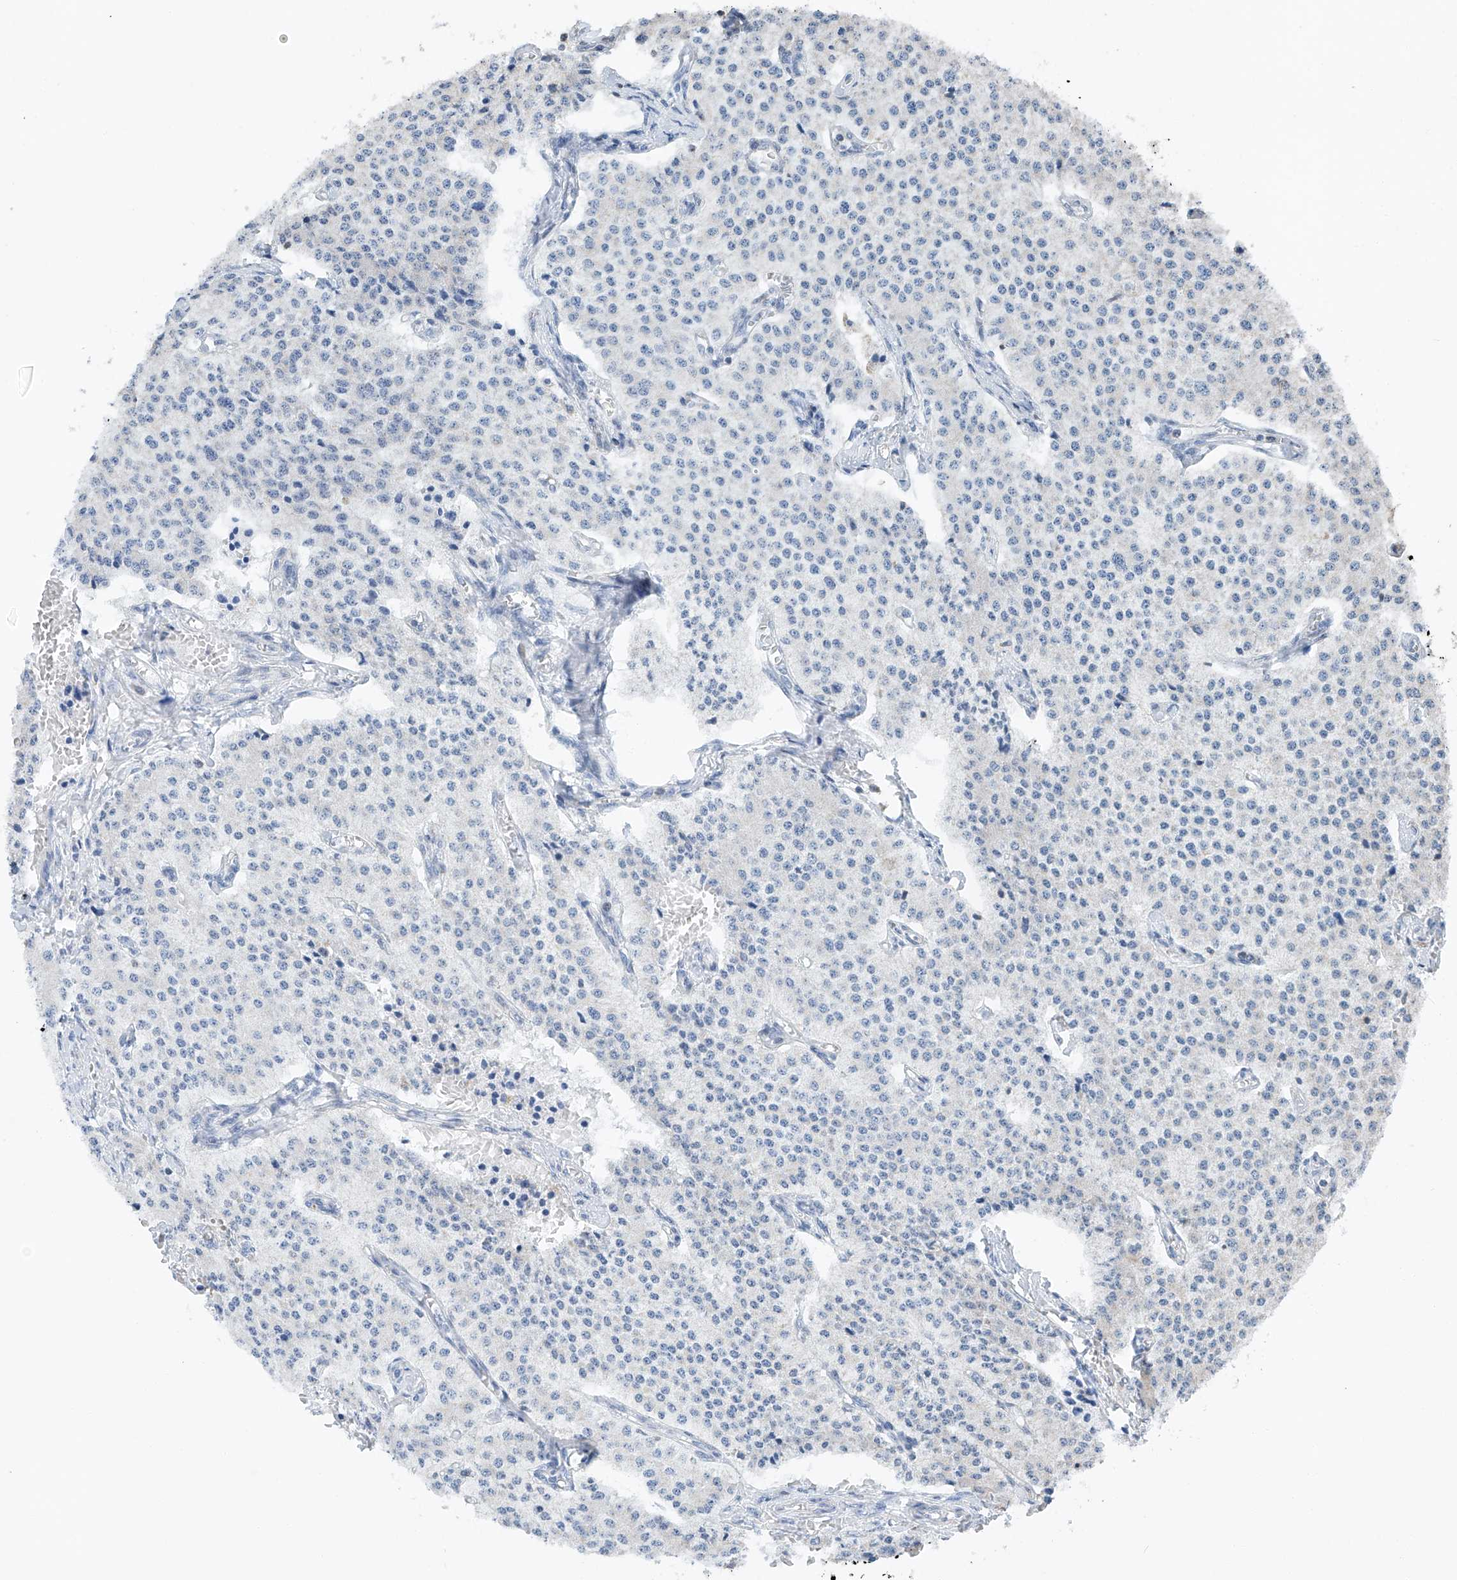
{"staining": {"intensity": "negative", "quantity": "none", "location": "none"}, "tissue": "carcinoid", "cell_type": "Tumor cells", "image_type": "cancer", "snomed": [{"axis": "morphology", "description": "Carcinoid, malignant, NOS"}, {"axis": "topography", "description": "Colon"}], "caption": "IHC histopathology image of neoplastic tissue: carcinoid stained with DAB displays no significant protein positivity in tumor cells. Nuclei are stained in blue.", "gene": "KLF15", "patient": {"sex": "female", "age": 52}}